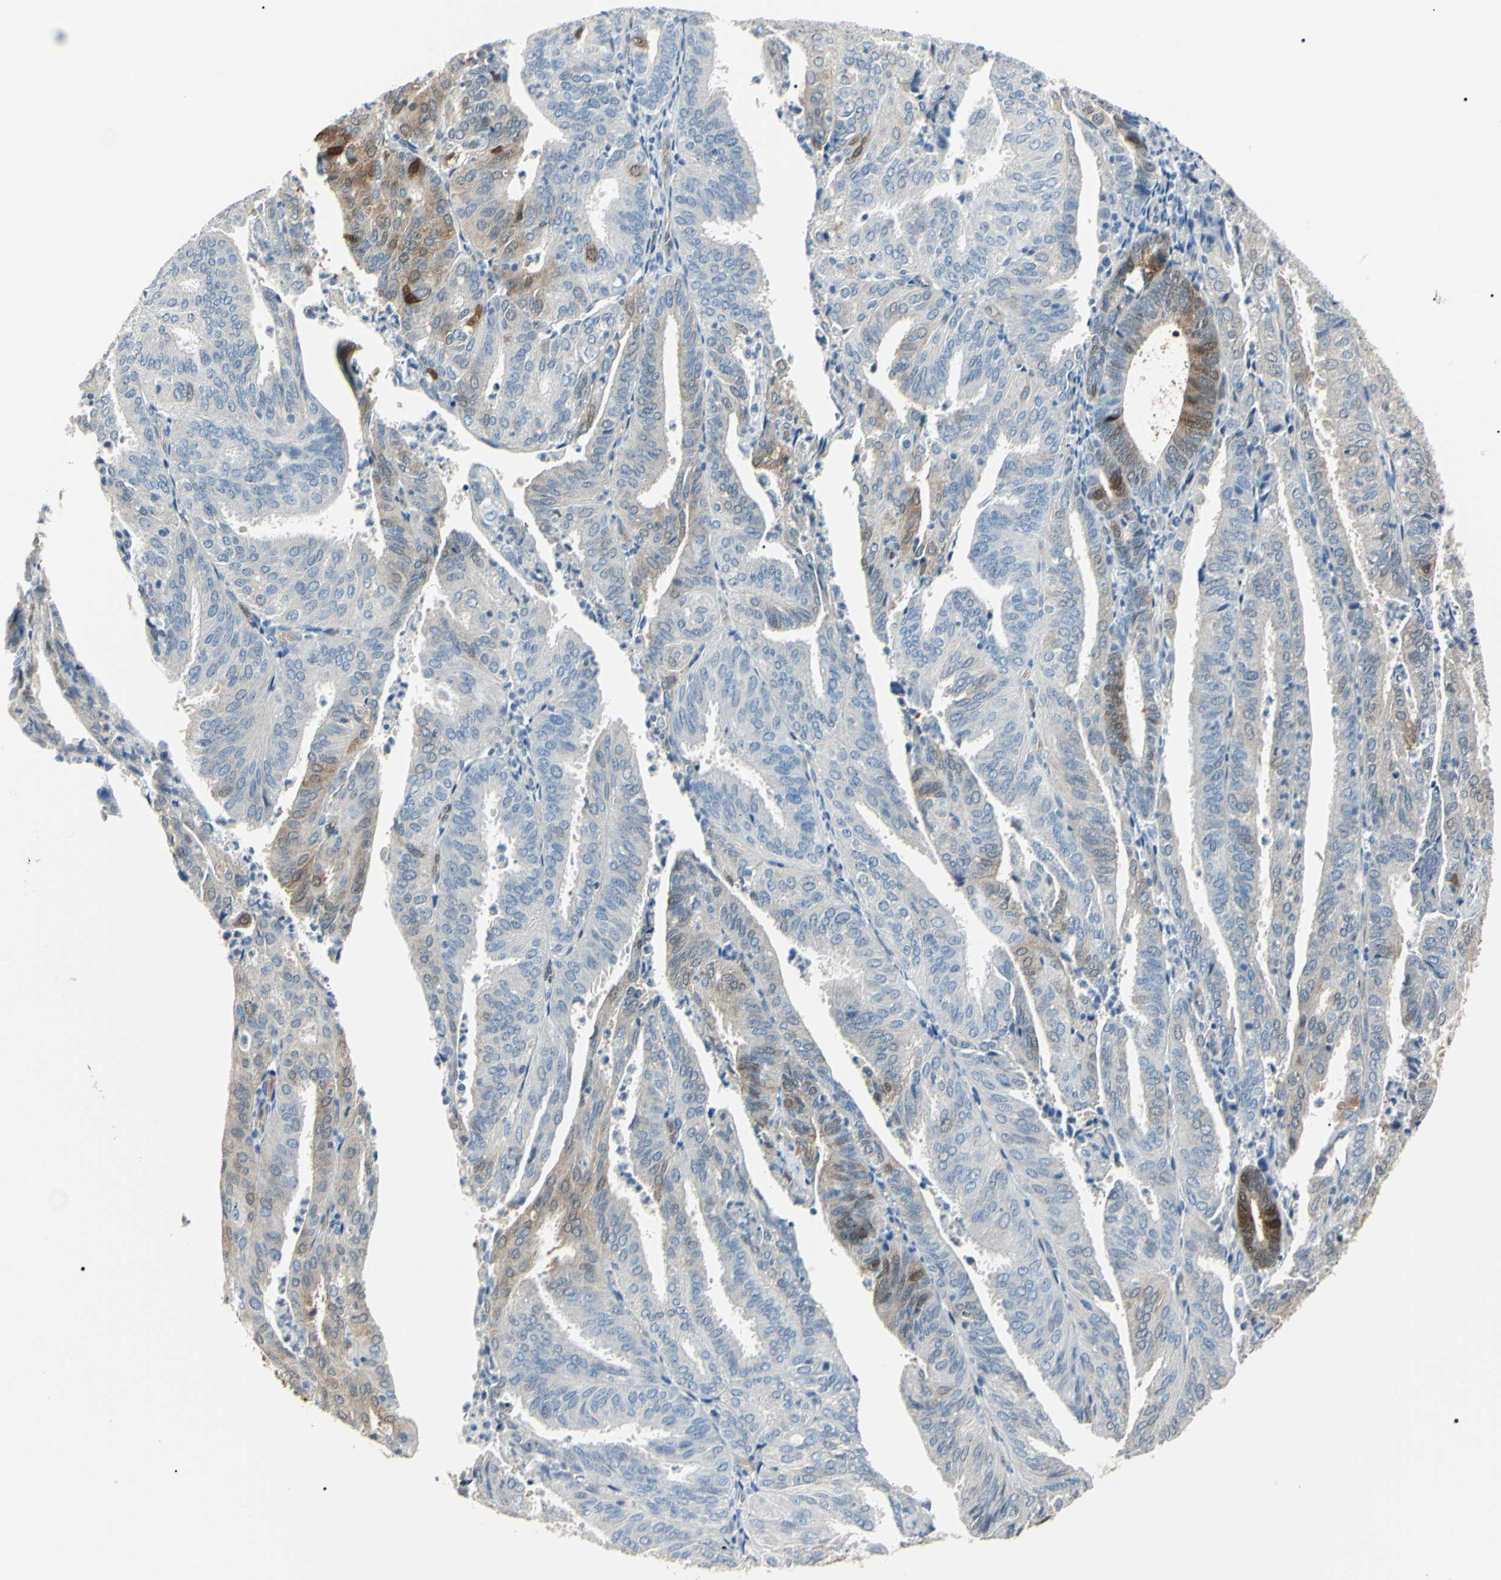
{"staining": {"intensity": "strong", "quantity": "<25%", "location": "cytoplasmic/membranous,nuclear"}, "tissue": "endometrial cancer", "cell_type": "Tumor cells", "image_type": "cancer", "snomed": [{"axis": "morphology", "description": "Adenocarcinoma, NOS"}, {"axis": "topography", "description": "Uterus"}], "caption": "High-power microscopy captured an immunohistochemistry micrograph of endometrial adenocarcinoma, revealing strong cytoplasmic/membranous and nuclear positivity in about <25% of tumor cells.", "gene": "AKR1C3", "patient": {"sex": "female", "age": 60}}